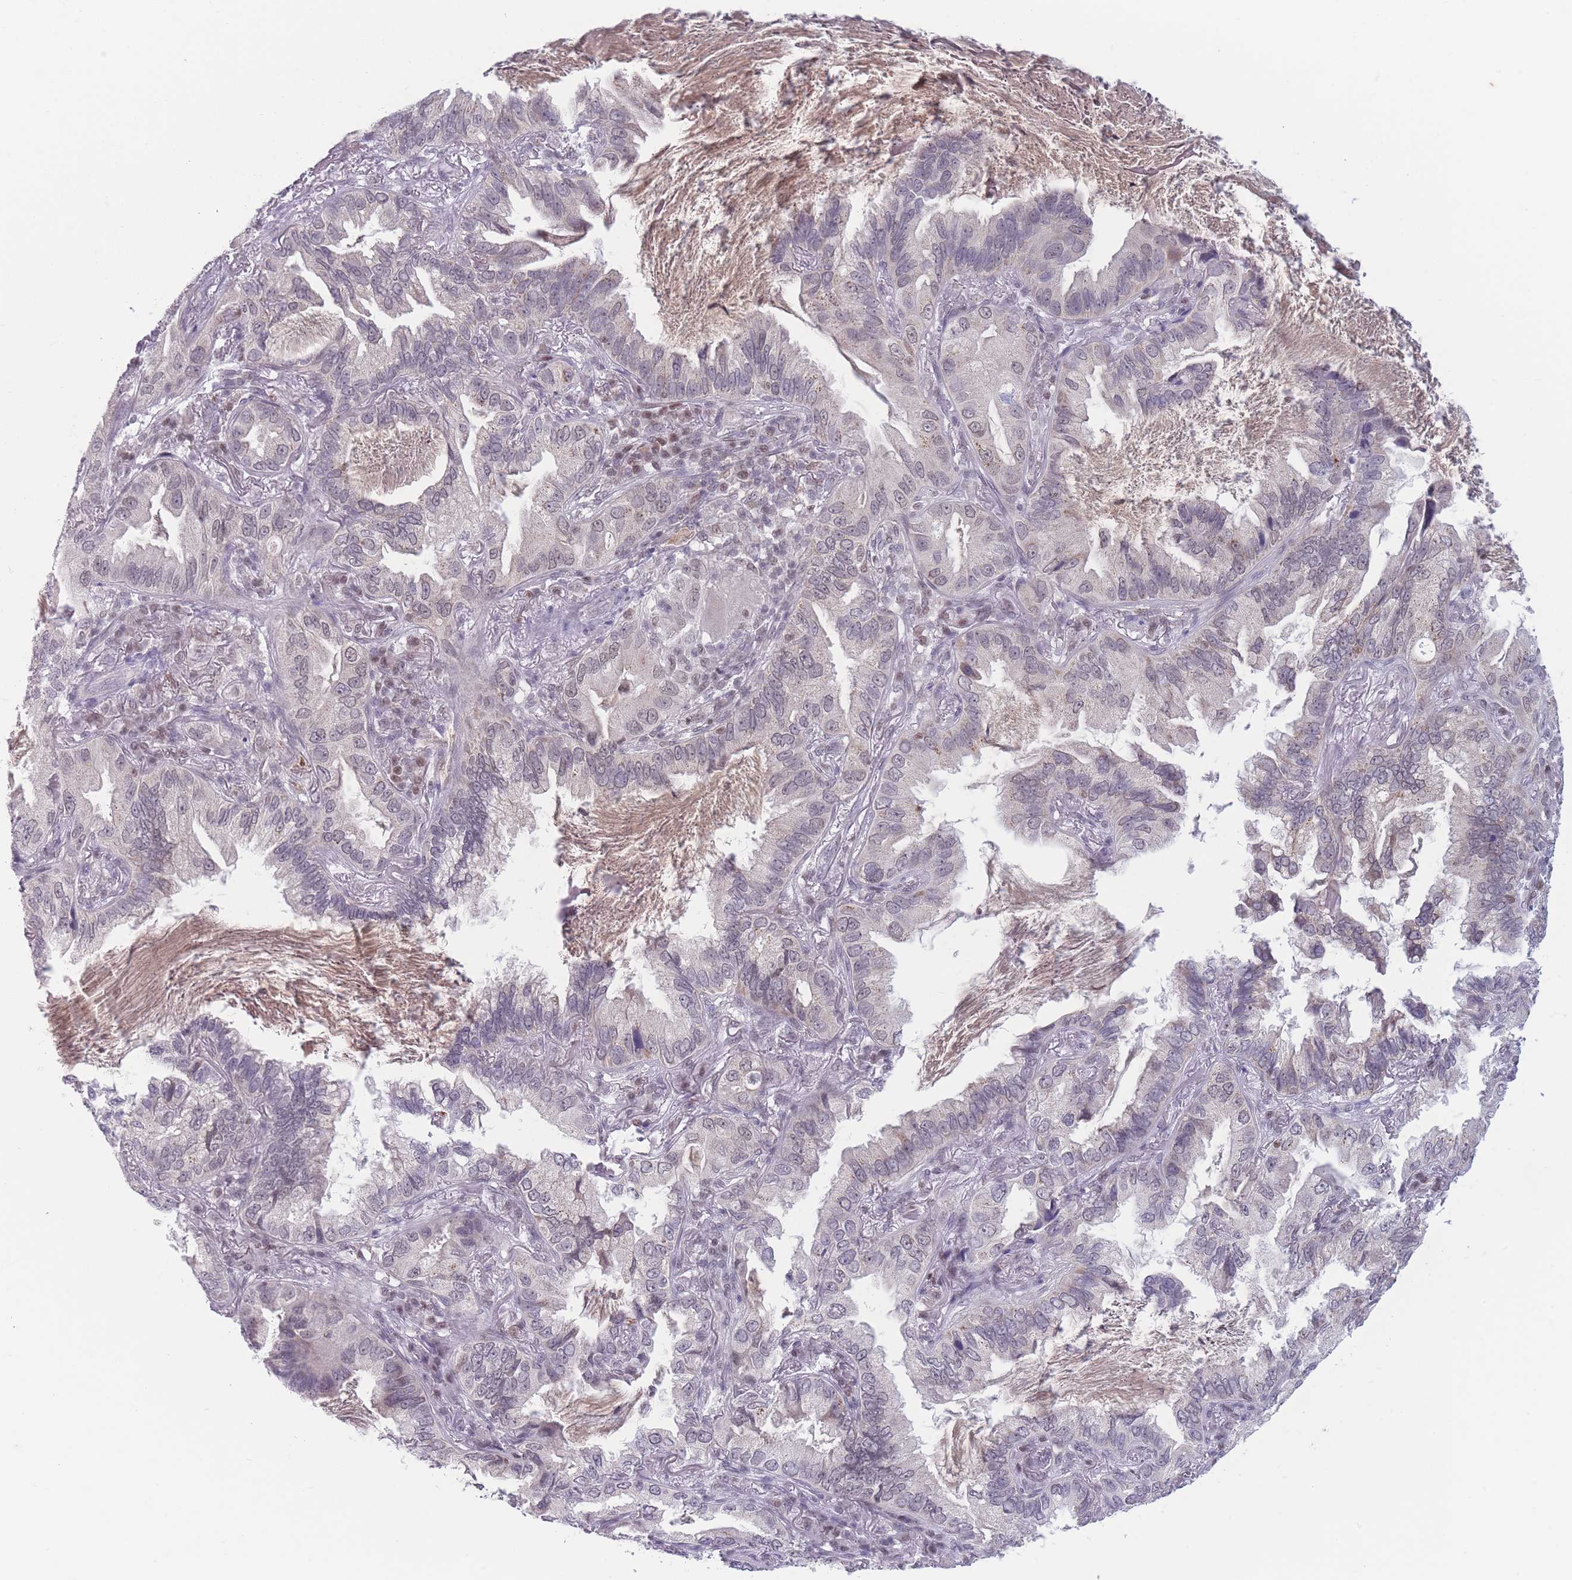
{"staining": {"intensity": "weak", "quantity": "<25%", "location": "nuclear"}, "tissue": "lung cancer", "cell_type": "Tumor cells", "image_type": "cancer", "snomed": [{"axis": "morphology", "description": "Adenocarcinoma, NOS"}, {"axis": "topography", "description": "Lung"}], "caption": "High magnification brightfield microscopy of lung cancer (adenocarcinoma) stained with DAB (brown) and counterstained with hematoxylin (blue): tumor cells show no significant staining.", "gene": "ARID3B", "patient": {"sex": "female", "age": 69}}